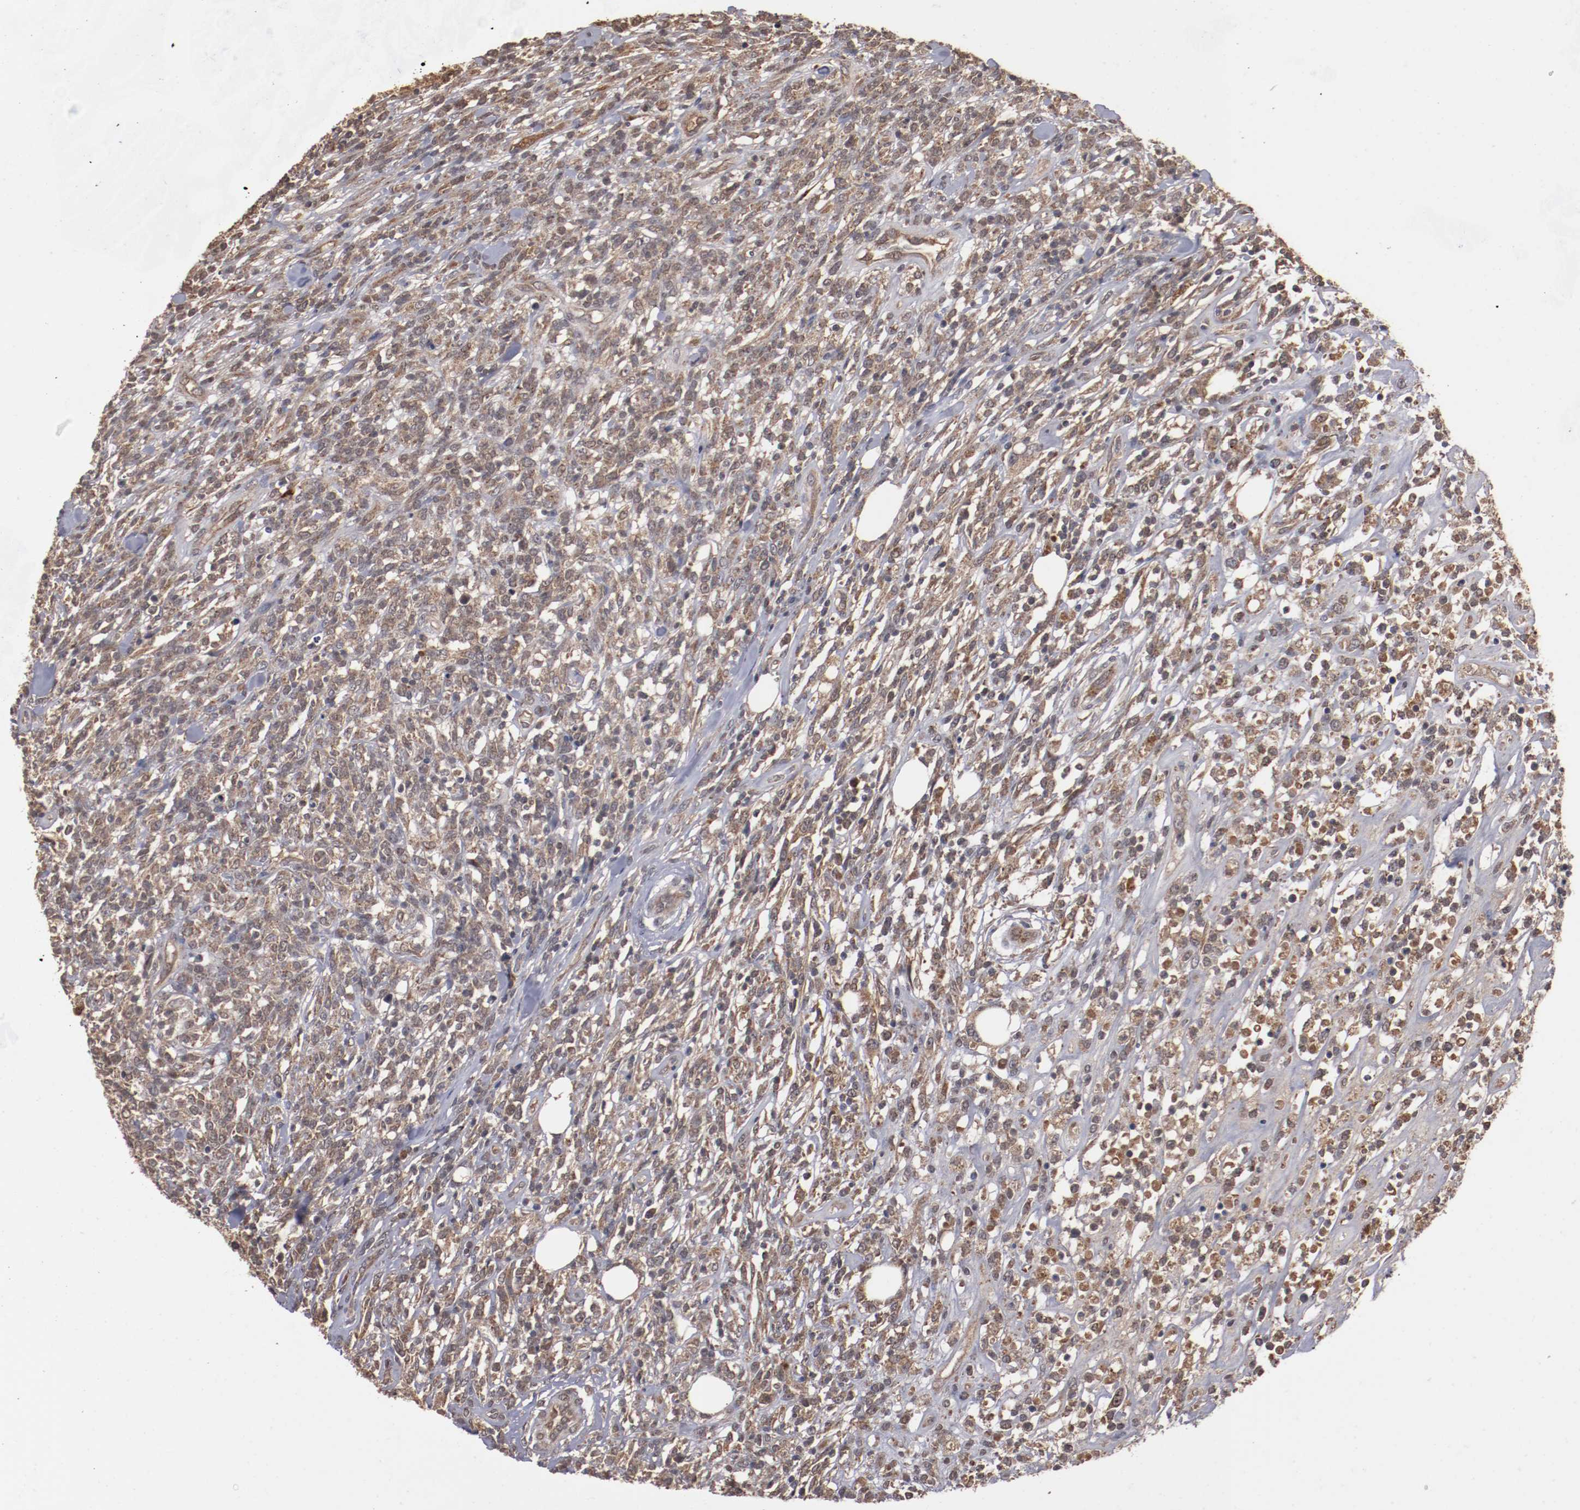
{"staining": {"intensity": "moderate", "quantity": ">75%", "location": "cytoplasmic/membranous"}, "tissue": "lymphoma", "cell_type": "Tumor cells", "image_type": "cancer", "snomed": [{"axis": "morphology", "description": "Malignant lymphoma, non-Hodgkin's type, High grade"}, {"axis": "topography", "description": "Lymph node"}], "caption": "Immunohistochemistry (IHC) staining of lymphoma, which shows medium levels of moderate cytoplasmic/membranous positivity in about >75% of tumor cells indicating moderate cytoplasmic/membranous protein staining. The staining was performed using DAB (brown) for protein detection and nuclei were counterstained in hematoxylin (blue).", "gene": "TENM1", "patient": {"sex": "female", "age": 73}}